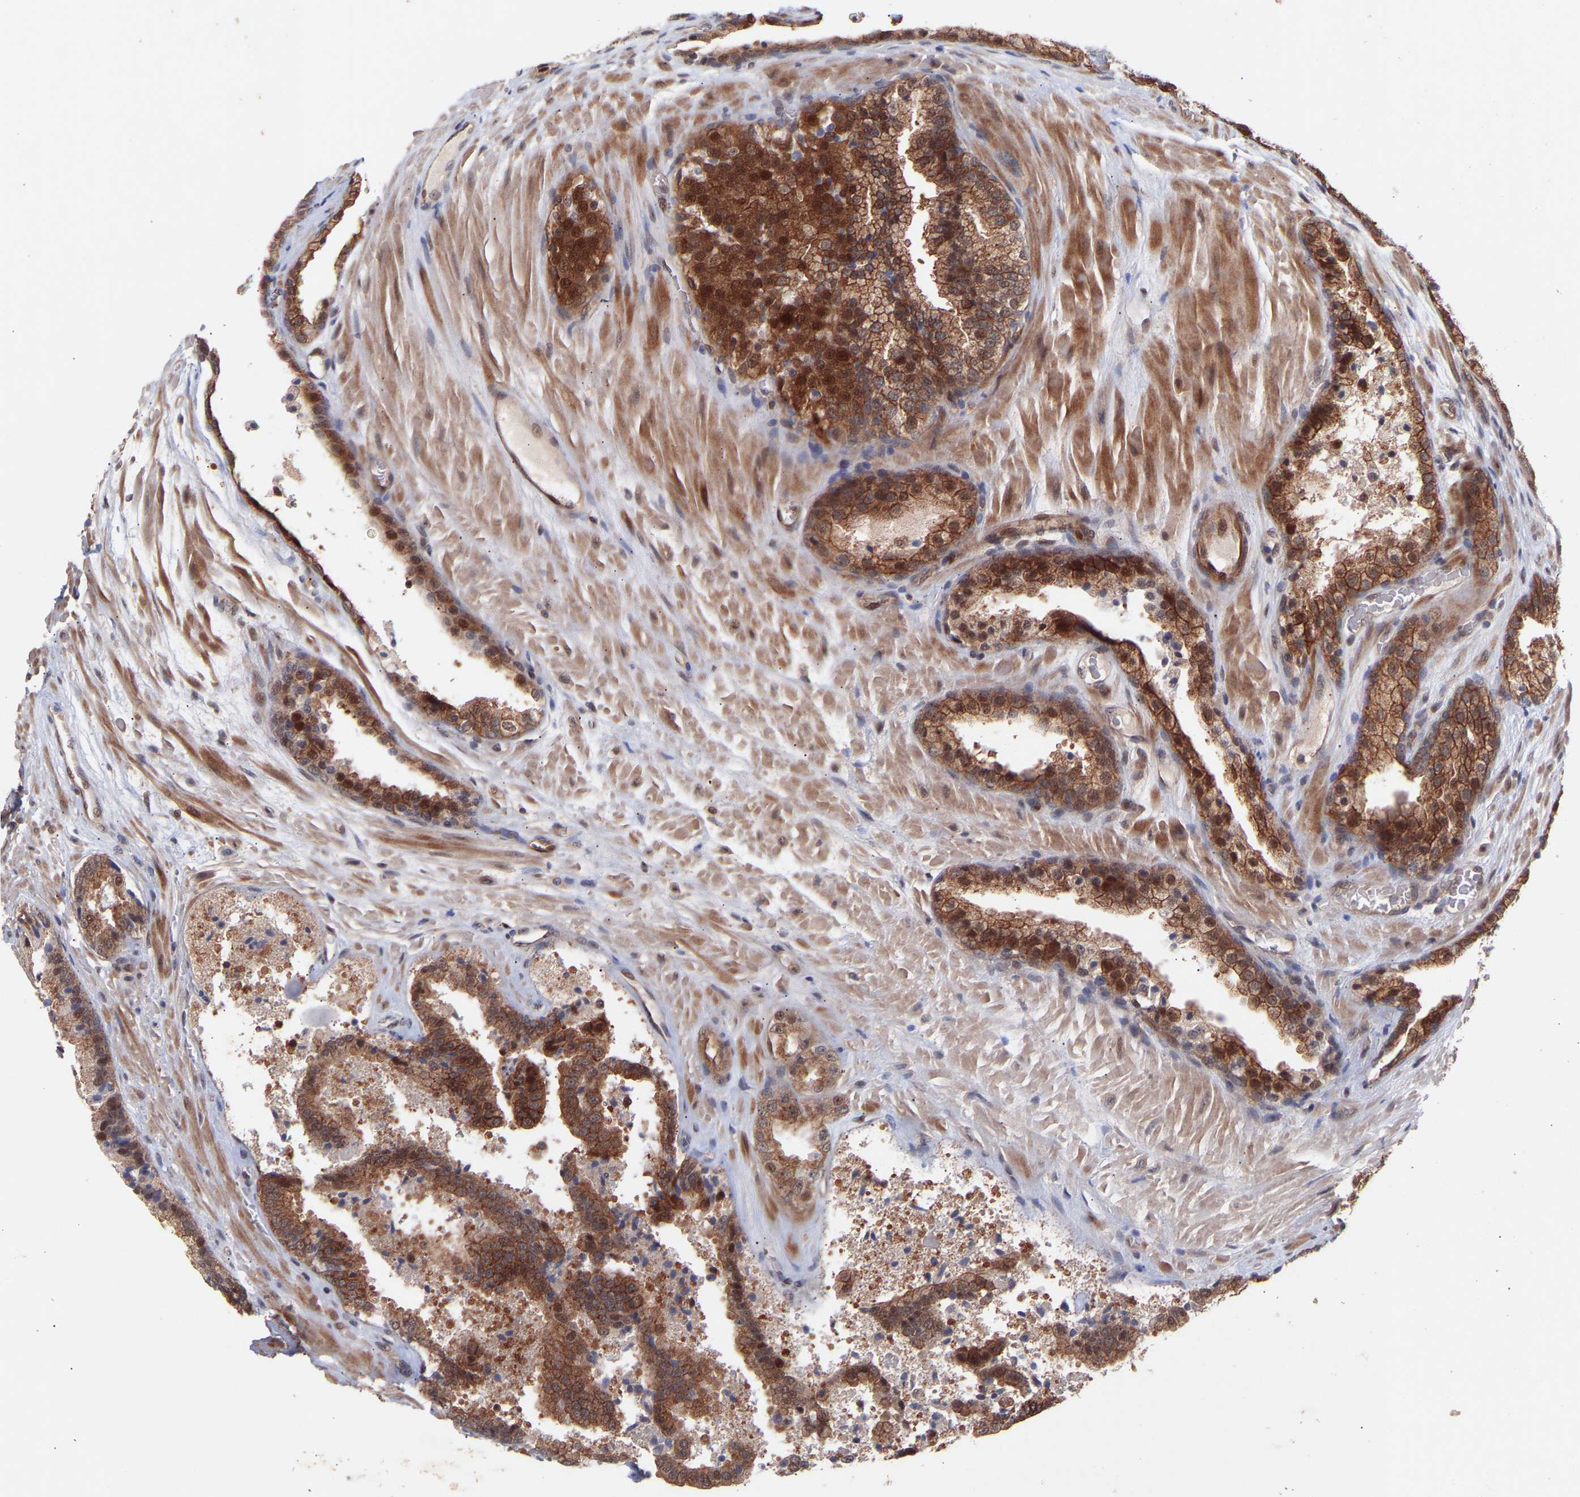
{"staining": {"intensity": "strong", "quantity": ">75%", "location": "cytoplasmic/membranous,nuclear"}, "tissue": "prostate cancer", "cell_type": "Tumor cells", "image_type": "cancer", "snomed": [{"axis": "morphology", "description": "Adenocarcinoma, High grade"}, {"axis": "topography", "description": "Prostate"}], "caption": "This is an image of immunohistochemistry (IHC) staining of prostate cancer, which shows strong expression in the cytoplasmic/membranous and nuclear of tumor cells.", "gene": "PDLIM5", "patient": {"sex": "male", "age": 65}}